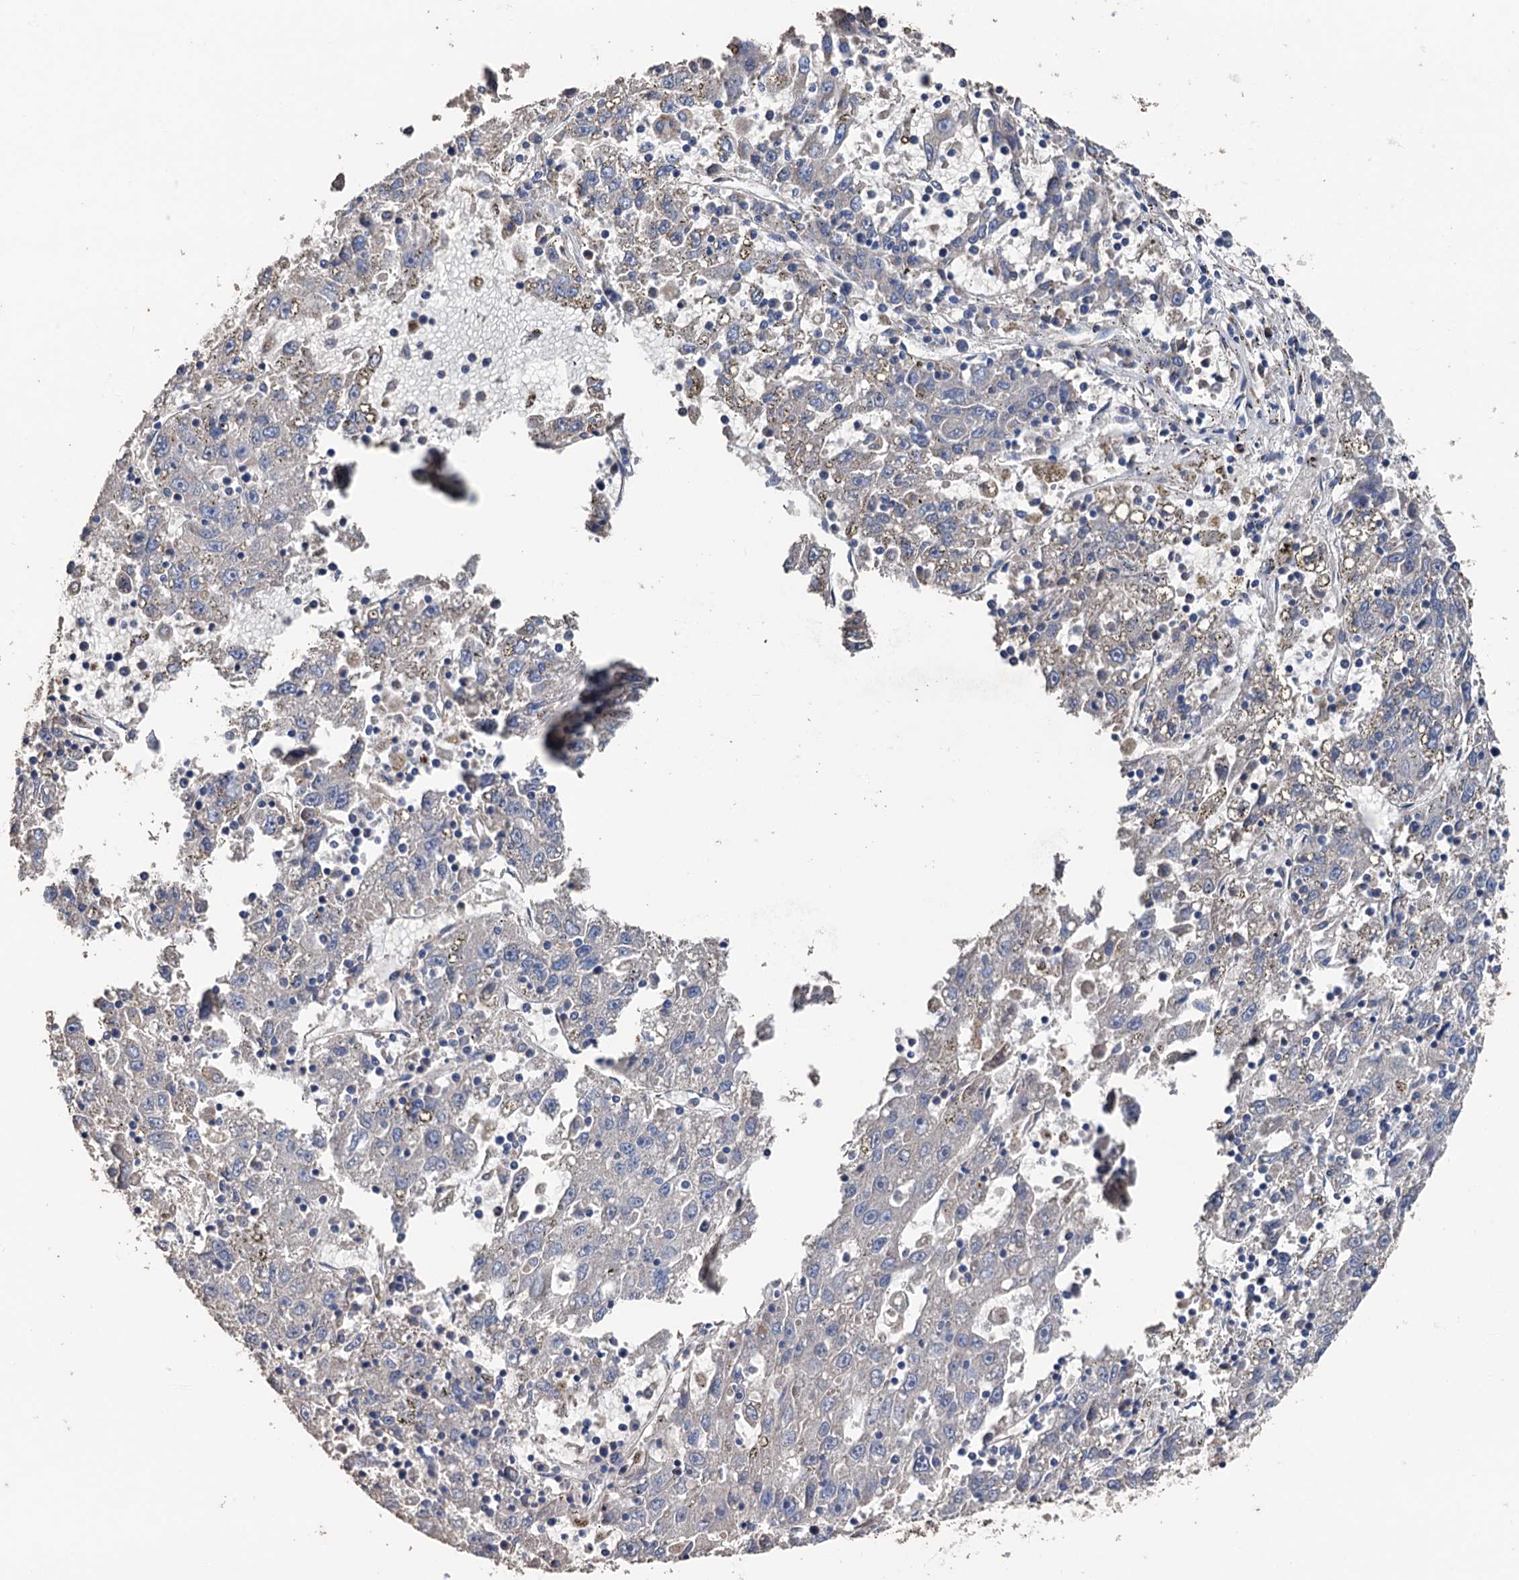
{"staining": {"intensity": "negative", "quantity": "none", "location": "none"}, "tissue": "liver cancer", "cell_type": "Tumor cells", "image_type": "cancer", "snomed": [{"axis": "morphology", "description": "Carcinoma, Hepatocellular, NOS"}, {"axis": "topography", "description": "Liver"}], "caption": "This photomicrograph is of liver hepatocellular carcinoma stained with immunohistochemistry (IHC) to label a protein in brown with the nuclei are counter-stained blue. There is no staining in tumor cells.", "gene": "STING1", "patient": {"sex": "male", "age": 49}}